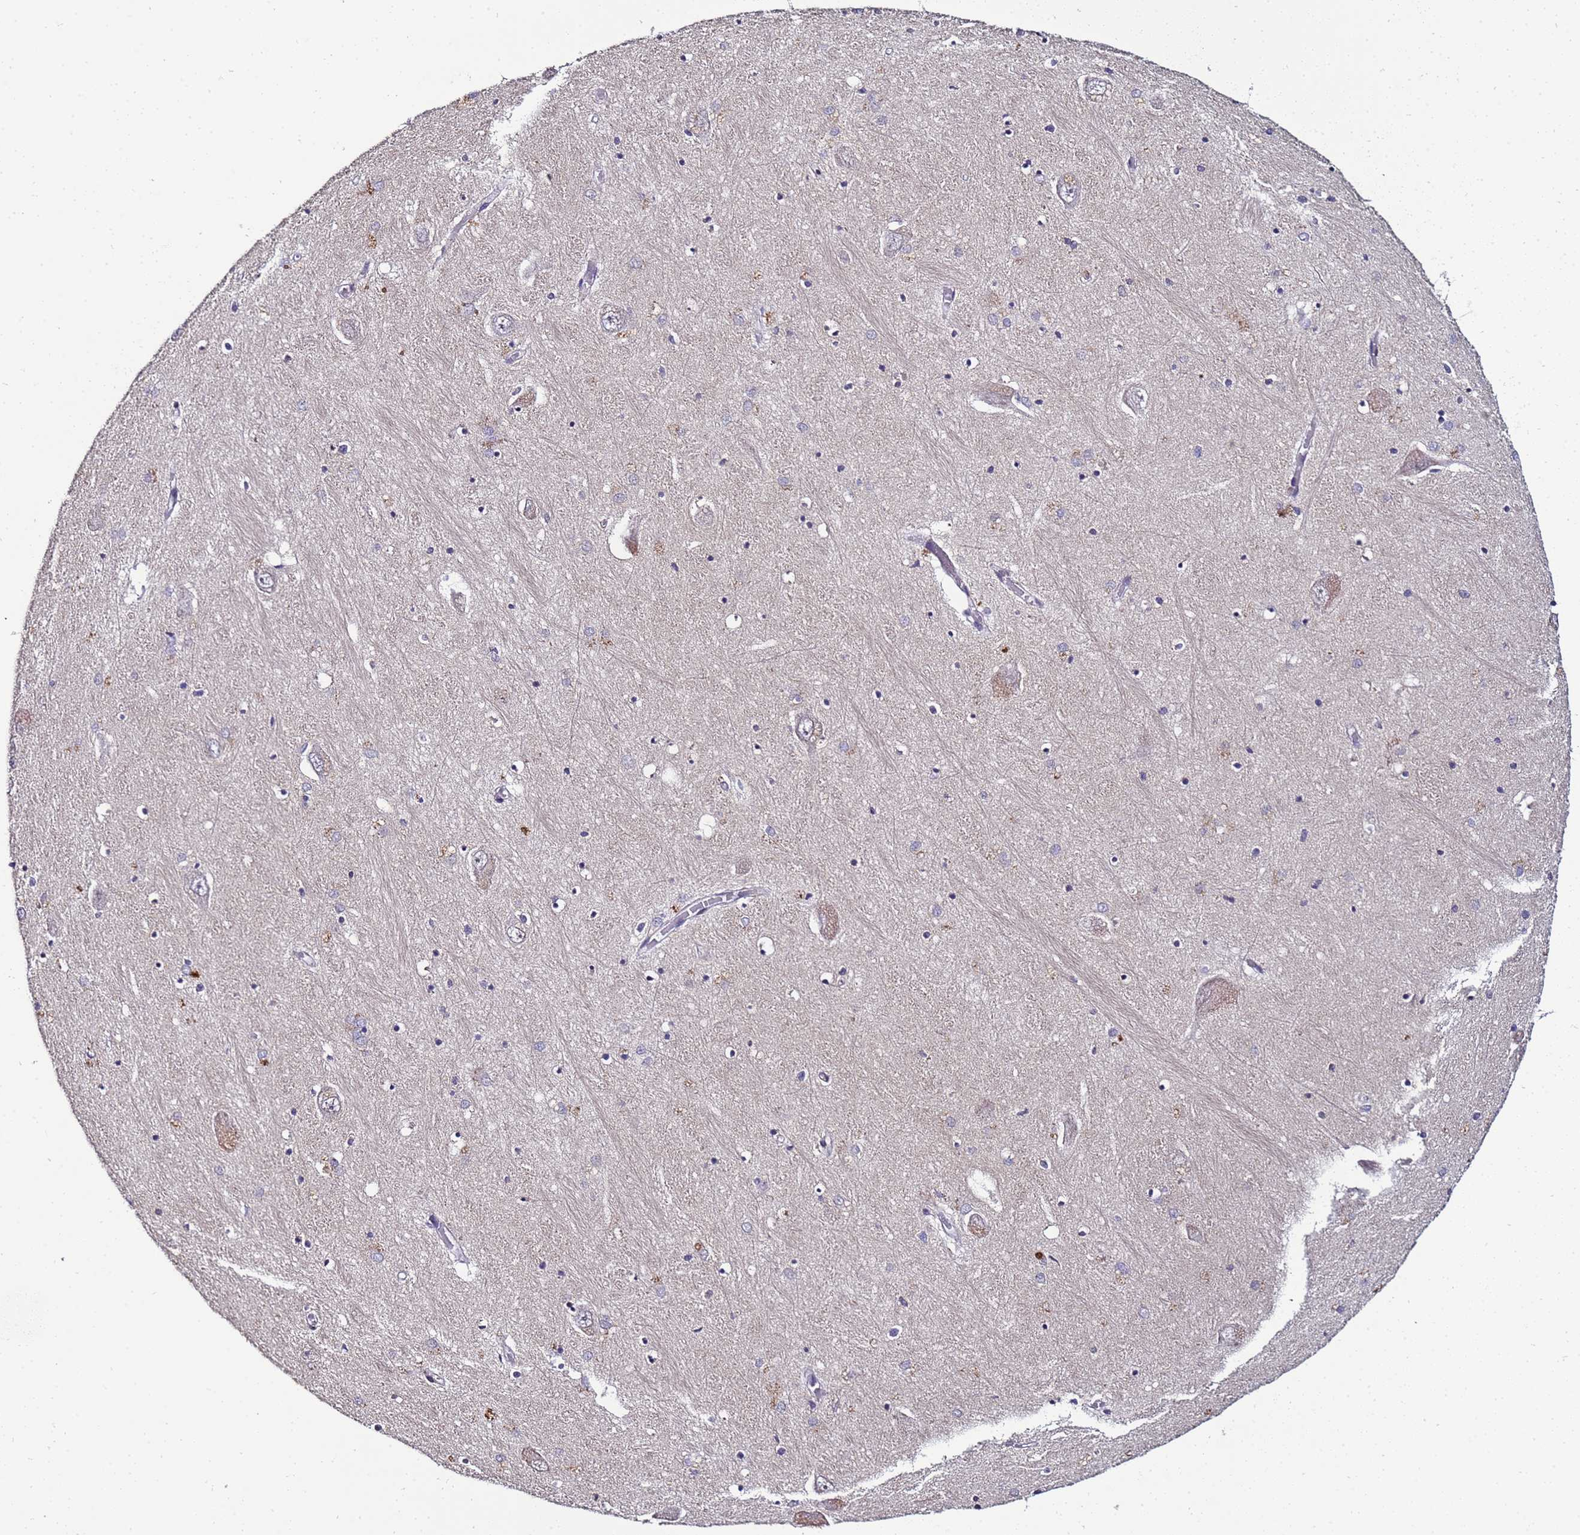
{"staining": {"intensity": "weak", "quantity": "<25%", "location": "cytoplasmic/membranous"}, "tissue": "hippocampus", "cell_type": "Glial cells", "image_type": "normal", "snomed": [{"axis": "morphology", "description": "Normal tissue, NOS"}, {"axis": "topography", "description": "Hippocampus"}], "caption": "Immunohistochemical staining of benign hippocampus shows no significant staining in glial cells.", "gene": "ANKRD17", "patient": {"sex": "male", "age": 70}}